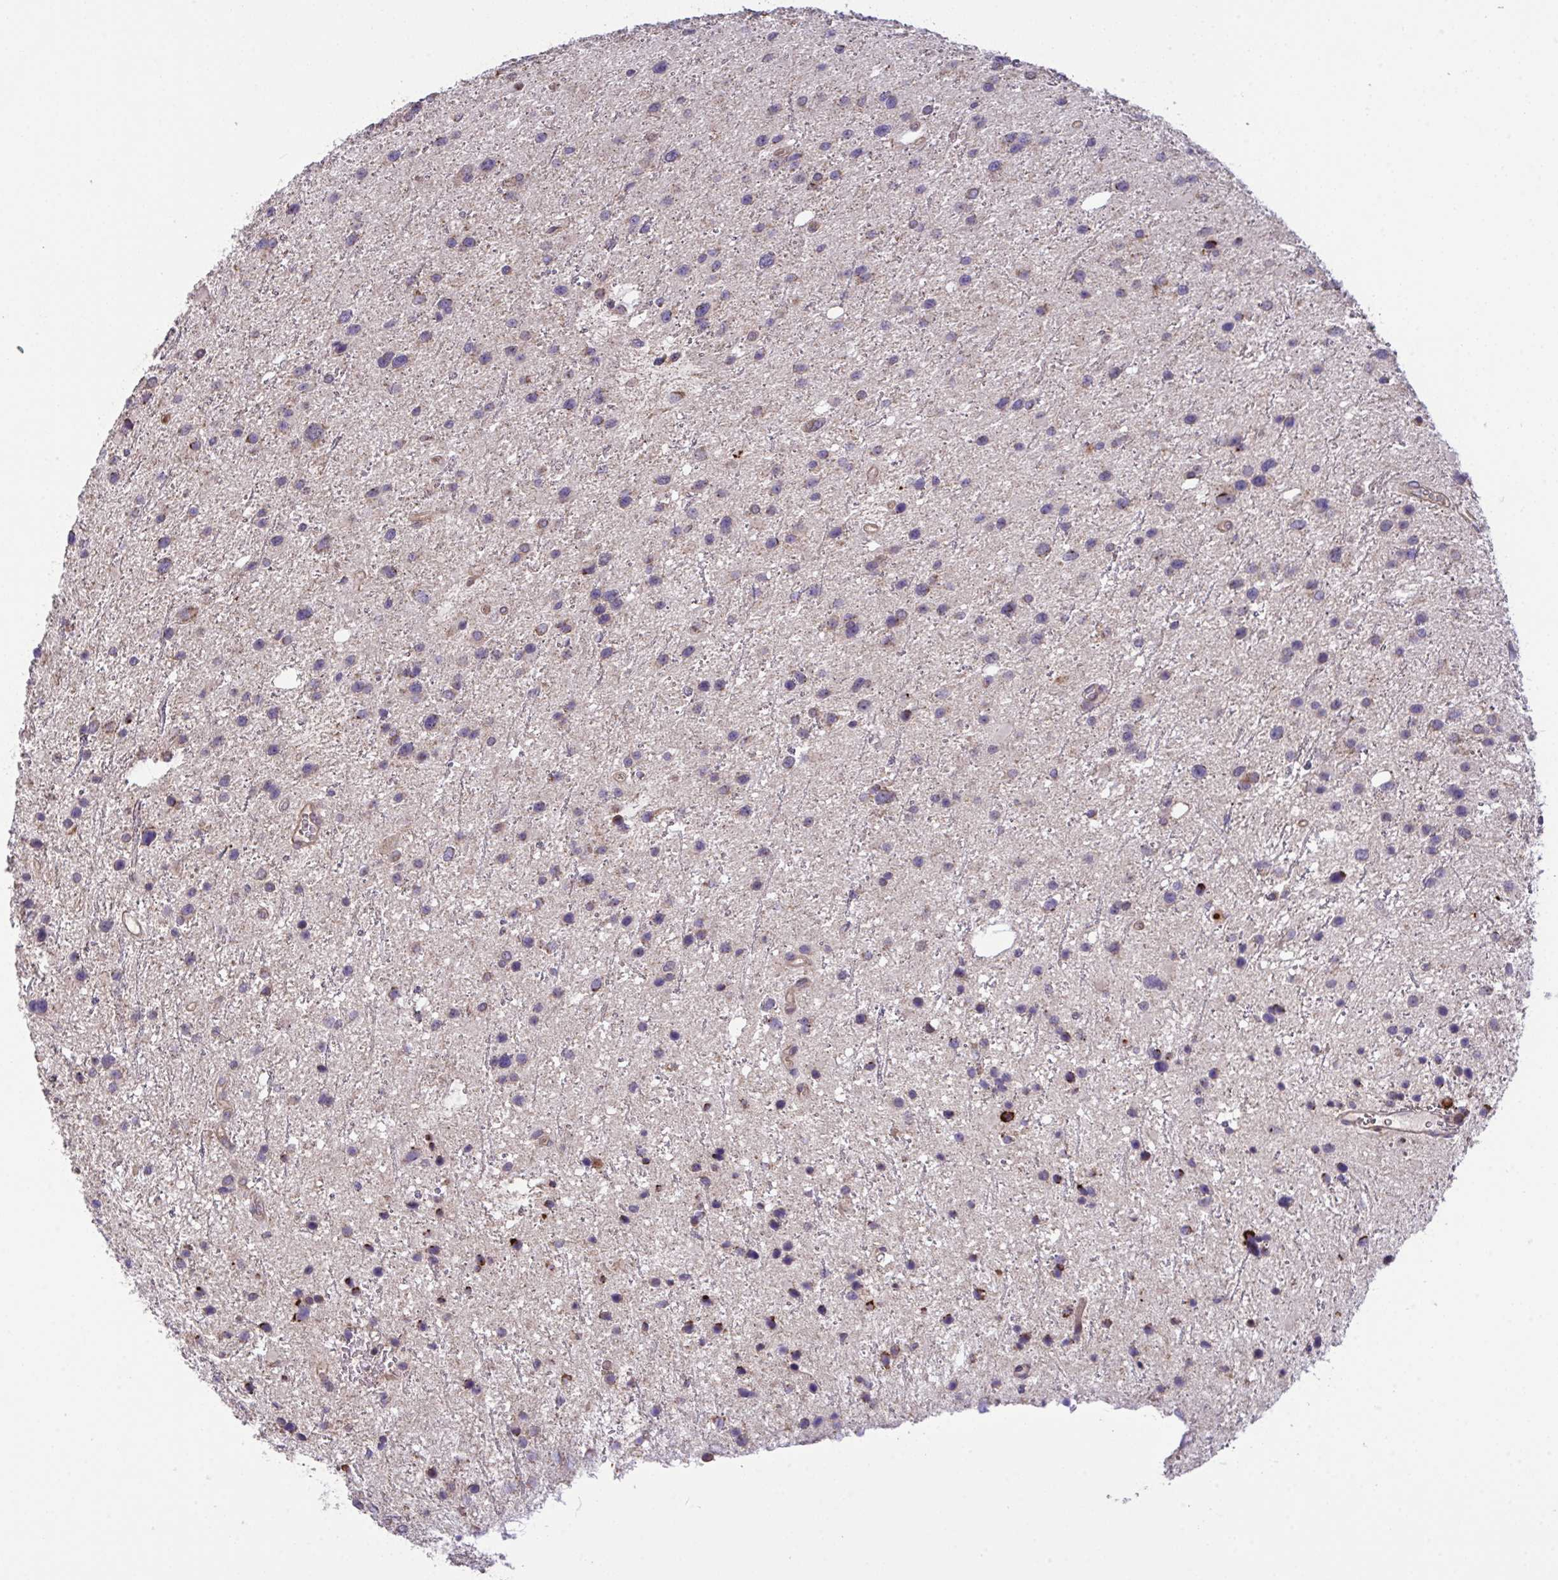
{"staining": {"intensity": "negative", "quantity": "none", "location": "none"}, "tissue": "glioma", "cell_type": "Tumor cells", "image_type": "cancer", "snomed": [{"axis": "morphology", "description": "Glioma, malignant, Low grade"}, {"axis": "topography", "description": "Brain"}], "caption": "The immunohistochemistry photomicrograph has no significant expression in tumor cells of glioma tissue. (DAB immunohistochemistry (IHC) with hematoxylin counter stain).", "gene": "PPM1H", "patient": {"sex": "female", "age": 32}}